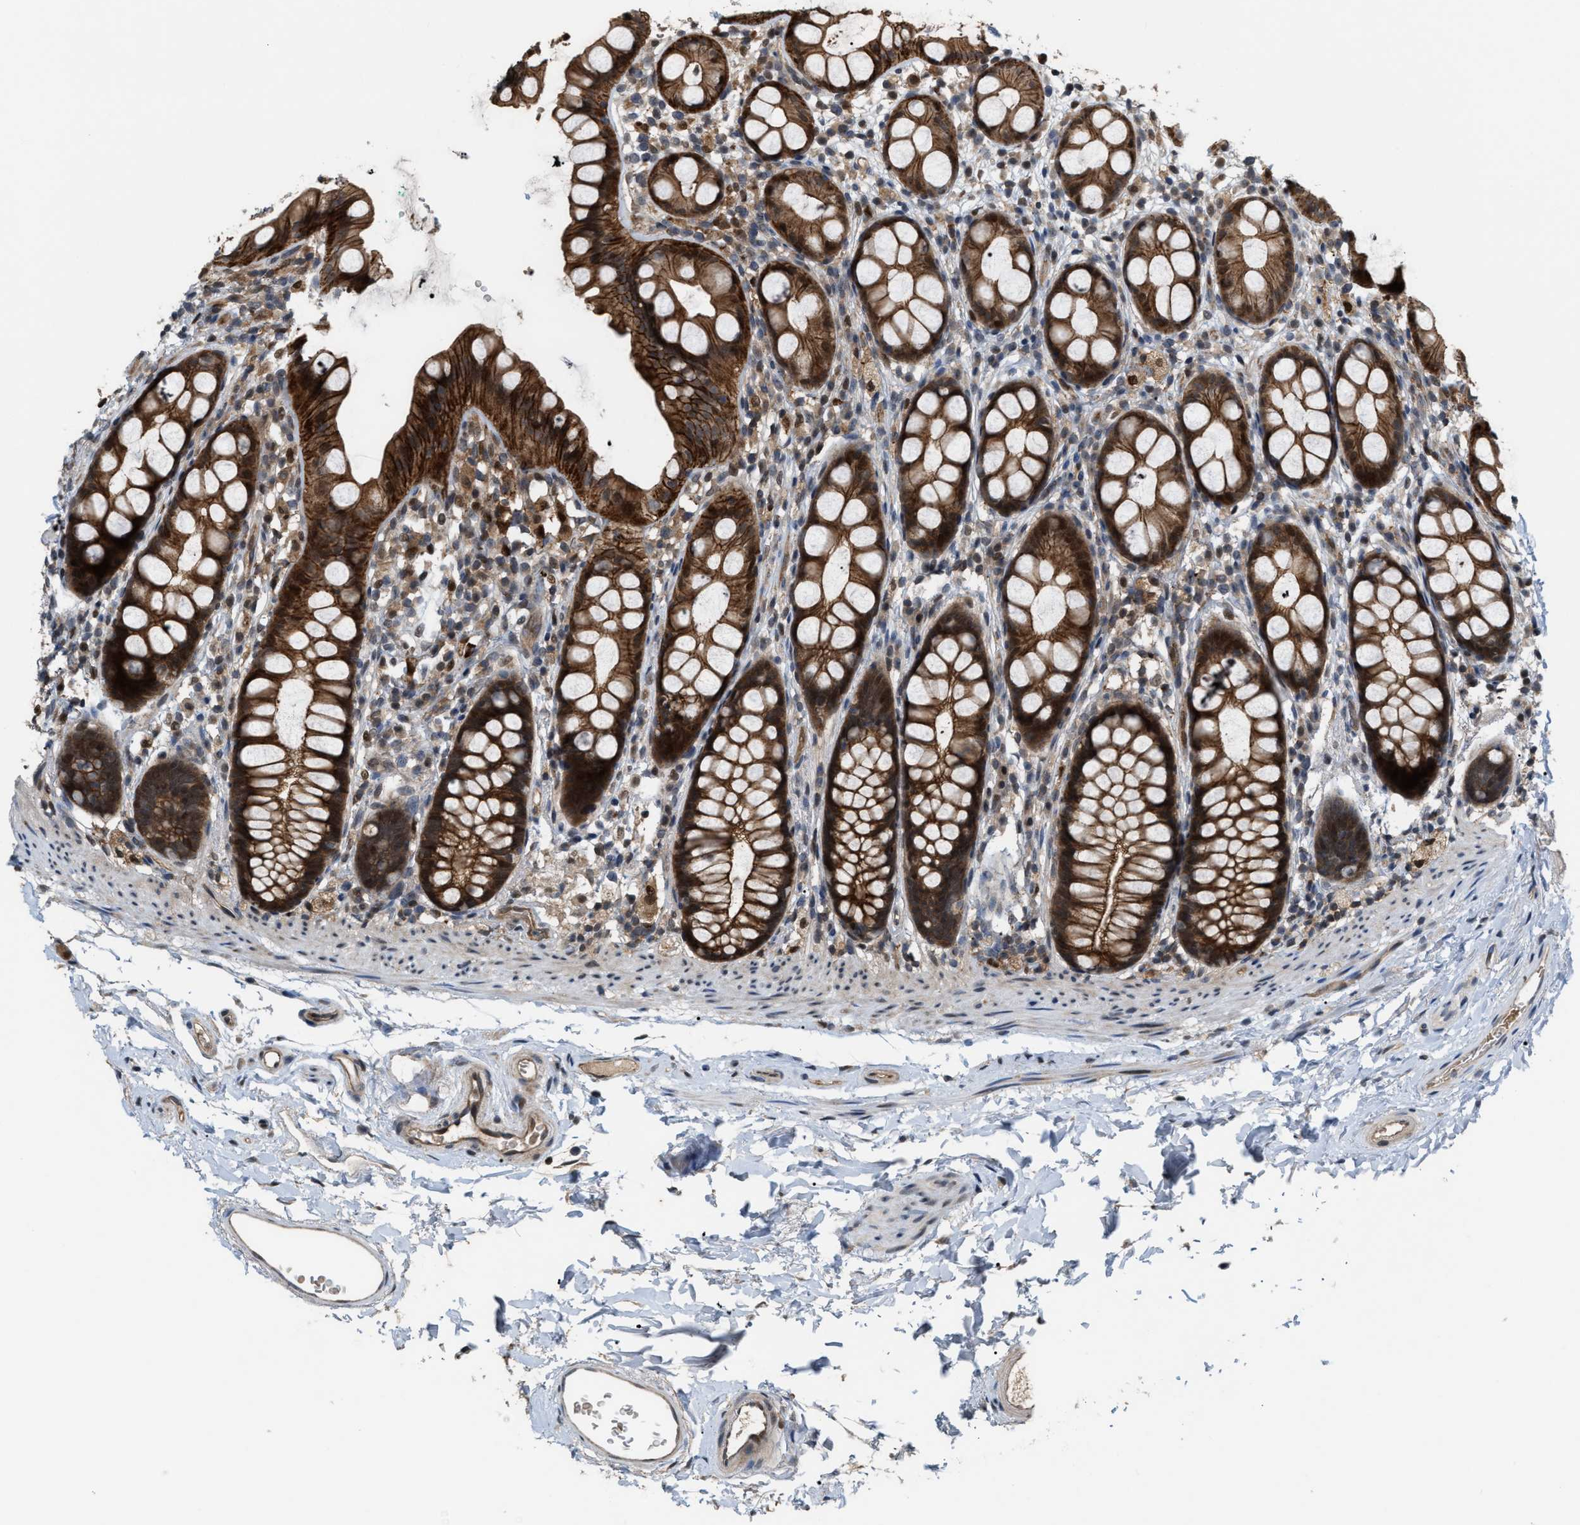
{"staining": {"intensity": "strong", "quantity": ">75%", "location": "cytoplasmic/membranous"}, "tissue": "rectum", "cell_type": "Glandular cells", "image_type": "normal", "snomed": [{"axis": "morphology", "description": "Normal tissue, NOS"}, {"axis": "topography", "description": "Rectum"}], "caption": "Unremarkable rectum demonstrates strong cytoplasmic/membranous staining in approximately >75% of glandular cells (Stains: DAB in brown, nuclei in blue, Microscopy: brightfield microscopy at high magnification)..", "gene": "RFFL", "patient": {"sex": "female", "age": 65}}